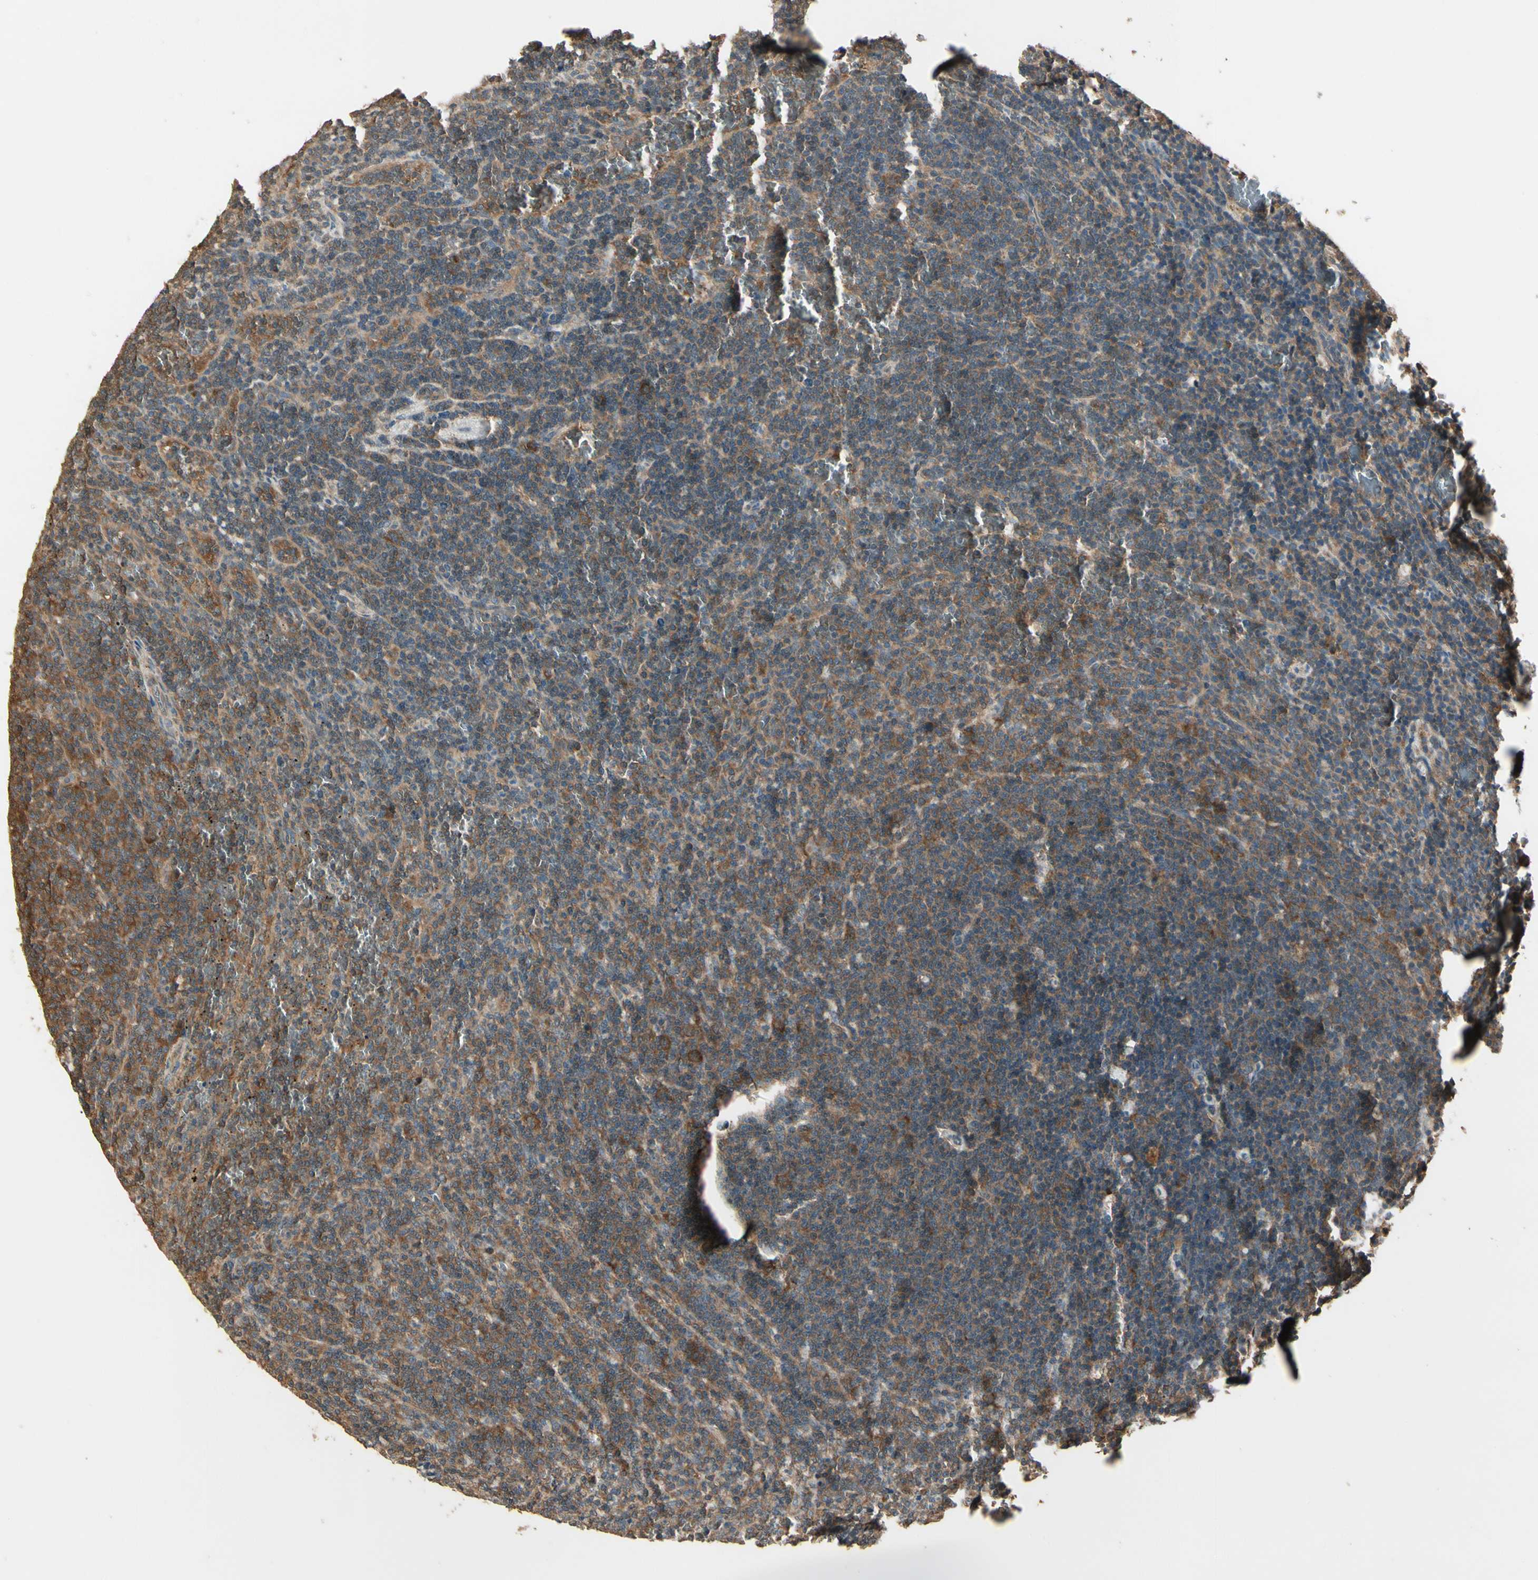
{"staining": {"intensity": "moderate", "quantity": ">75%", "location": "cytoplasmic/membranous"}, "tissue": "lymphoma", "cell_type": "Tumor cells", "image_type": "cancer", "snomed": [{"axis": "morphology", "description": "Malignant lymphoma, non-Hodgkin's type, Low grade"}, {"axis": "topography", "description": "Spleen"}], "caption": "The immunohistochemical stain labels moderate cytoplasmic/membranous expression in tumor cells of lymphoma tissue.", "gene": "CCT7", "patient": {"sex": "female", "age": 50}}